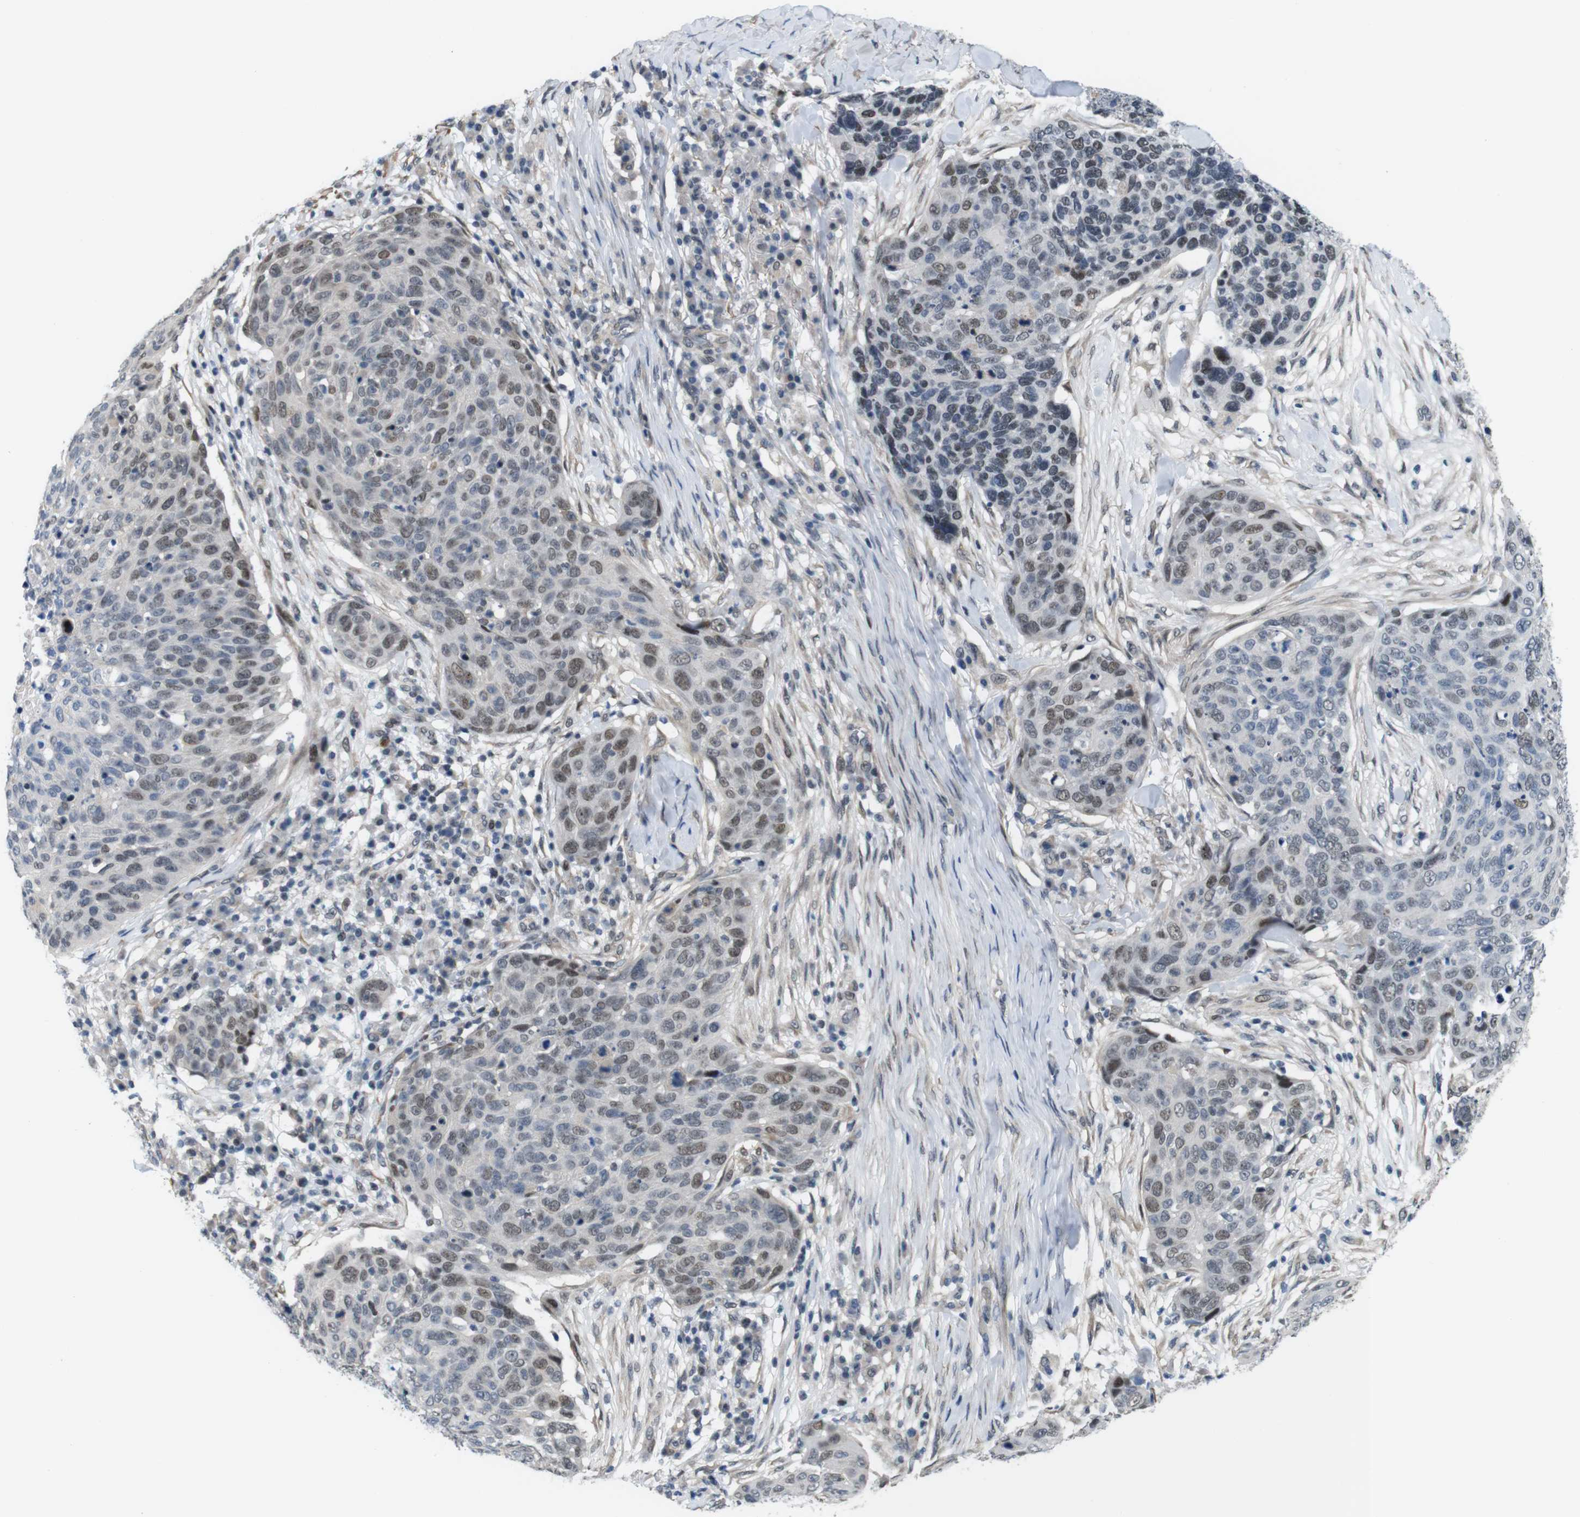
{"staining": {"intensity": "moderate", "quantity": "25%-75%", "location": "nuclear"}, "tissue": "skin cancer", "cell_type": "Tumor cells", "image_type": "cancer", "snomed": [{"axis": "morphology", "description": "Squamous cell carcinoma in situ, NOS"}, {"axis": "morphology", "description": "Squamous cell carcinoma, NOS"}, {"axis": "topography", "description": "Skin"}], "caption": "IHC (DAB) staining of skin cancer (squamous cell carcinoma) reveals moderate nuclear protein positivity in approximately 25%-75% of tumor cells.", "gene": "SMCO2", "patient": {"sex": "male", "age": 93}}